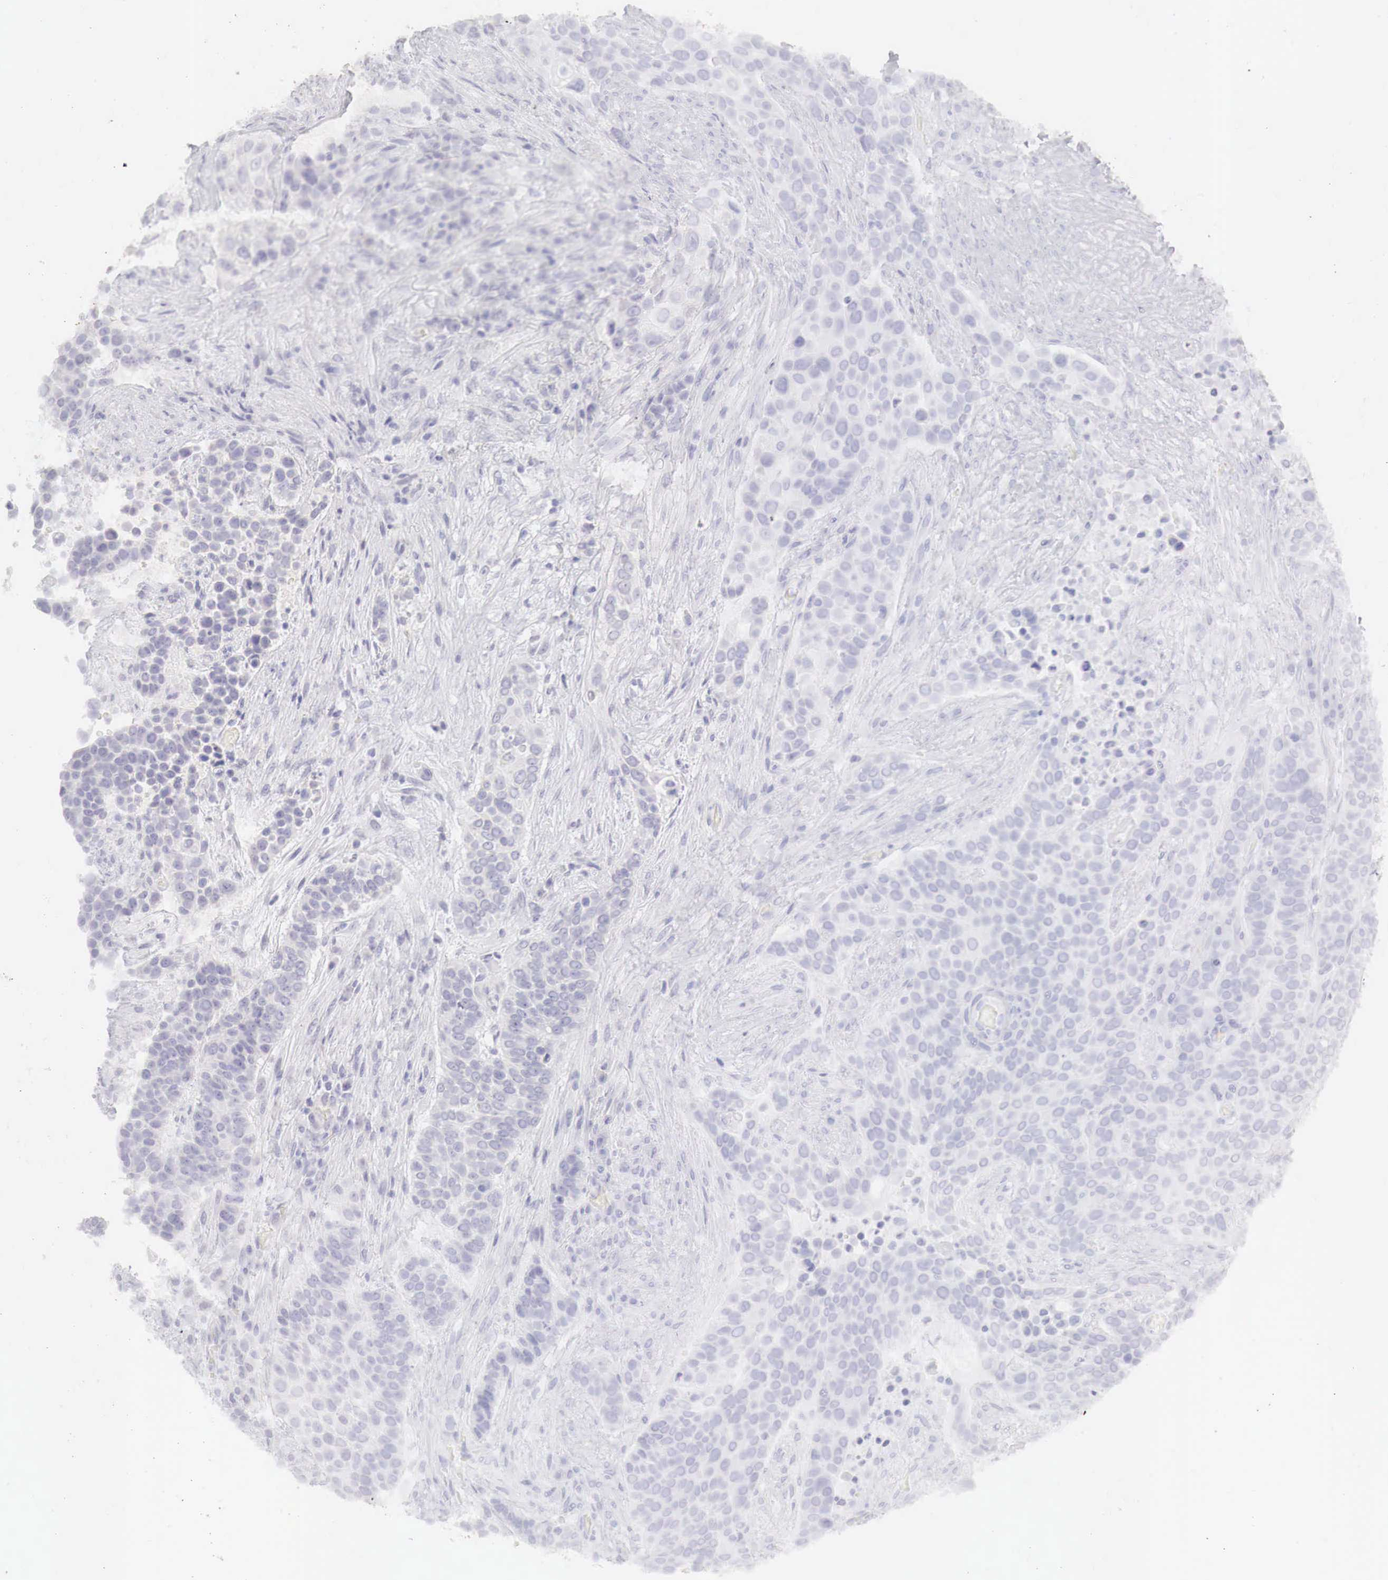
{"staining": {"intensity": "negative", "quantity": "none", "location": "none"}, "tissue": "urothelial cancer", "cell_type": "Tumor cells", "image_type": "cancer", "snomed": [{"axis": "morphology", "description": "Urothelial carcinoma, High grade"}, {"axis": "topography", "description": "Urinary bladder"}], "caption": "A photomicrograph of urothelial cancer stained for a protein shows no brown staining in tumor cells.", "gene": "OTC", "patient": {"sex": "male", "age": 74}}